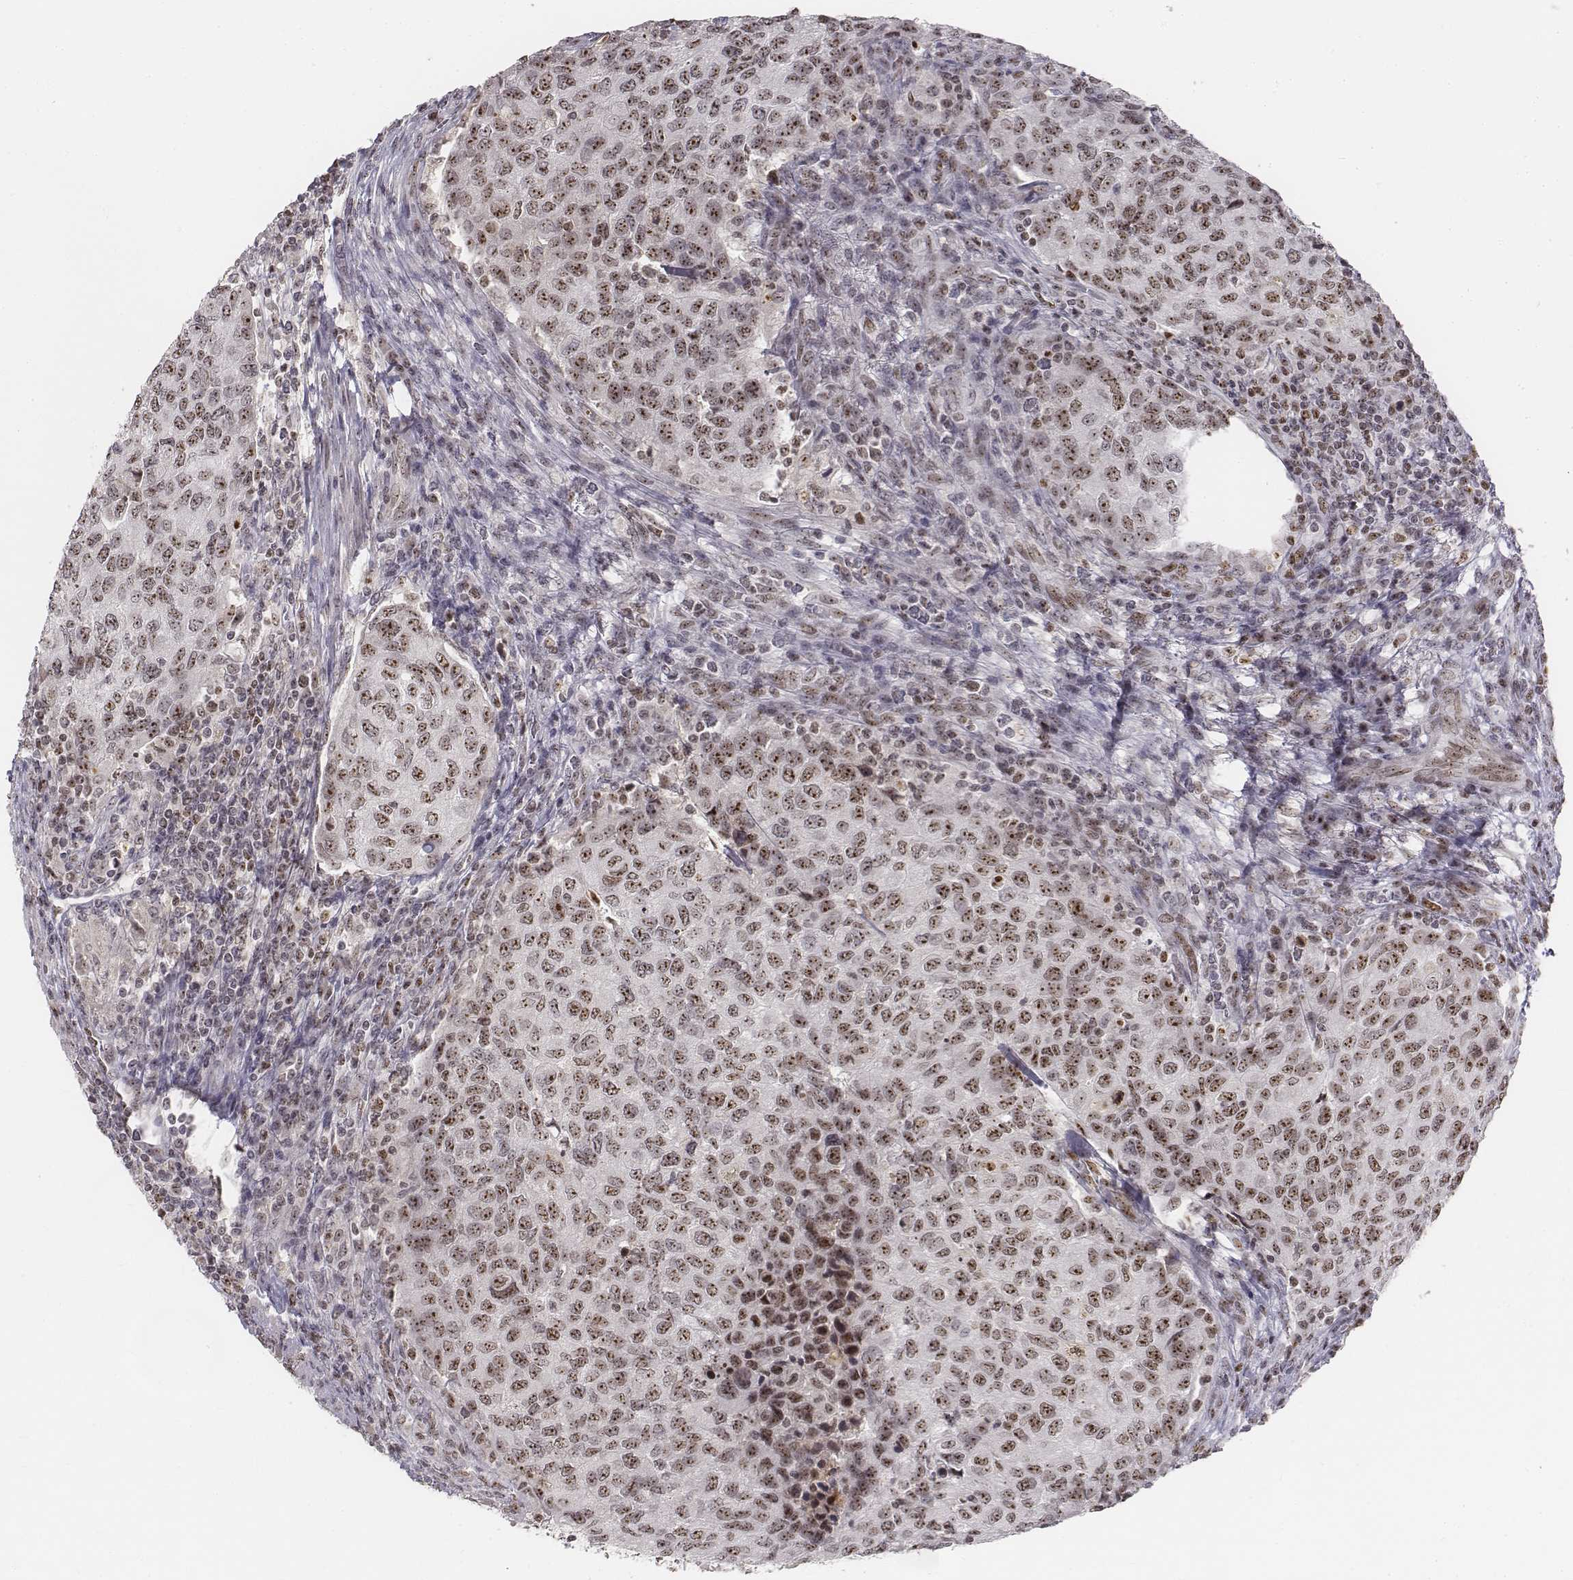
{"staining": {"intensity": "weak", "quantity": ">75%", "location": "nuclear"}, "tissue": "urothelial cancer", "cell_type": "Tumor cells", "image_type": "cancer", "snomed": [{"axis": "morphology", "description": "Urothelial carcinoma, High grade"}, {"axis": "topography", "description": "Urinary bladder"}], "caption": "Protein positivity by immunohistochemistry (IHC) displays weak nuclear expression in approximately >75% of tumor cells in high-grade urothelial carcinoma.", "gene": "PHF6", "patient": {"sex": "female", "age": 78}}